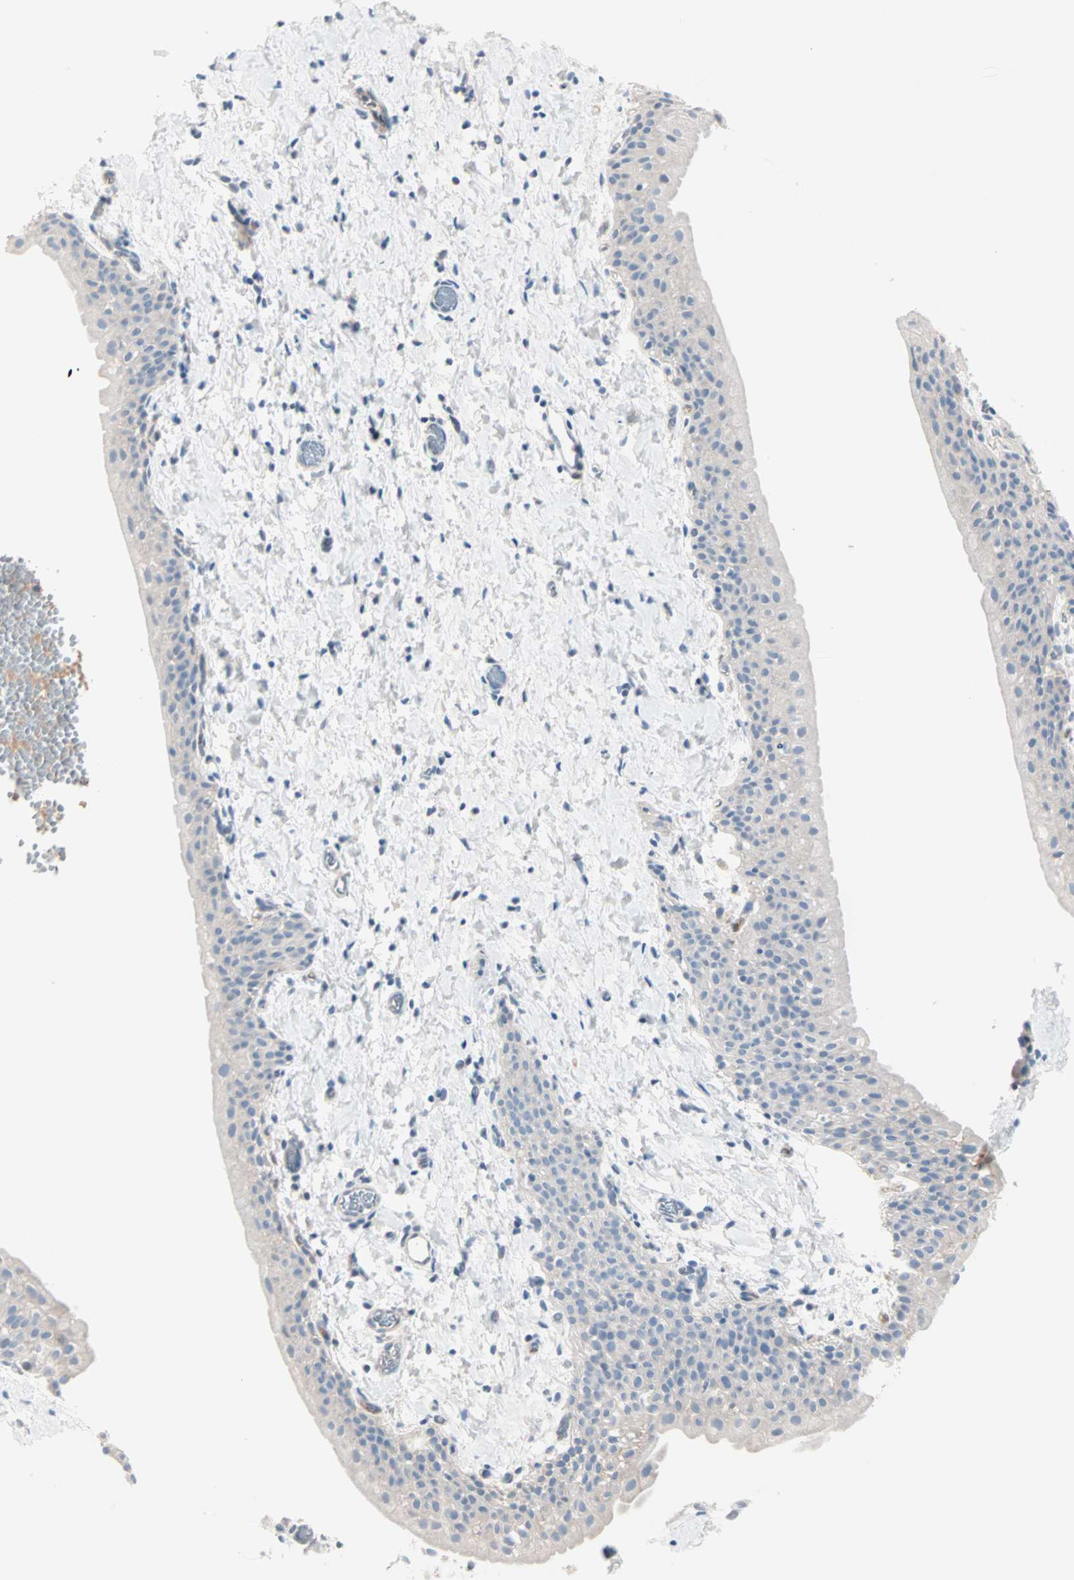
{"staining": {"intensity": "negative", "quantity": "none", "location": "none"}, "tissue": "smooth muscle", "cell_type": "Smooth muscle cells", "image_type": "normal", "snomed": [{"axis": "morphology", "description": "Normal tissue, NOS"}, {"axis": "topography", "description": "Smooth muscle"}], "caption": "DAB immunohistochemical staining of normal human smooth muscle exhibits no significant positivity in smooth muscle cells.", "gene": "NEFH", "patient": {"sex": "male", "age": 16}}